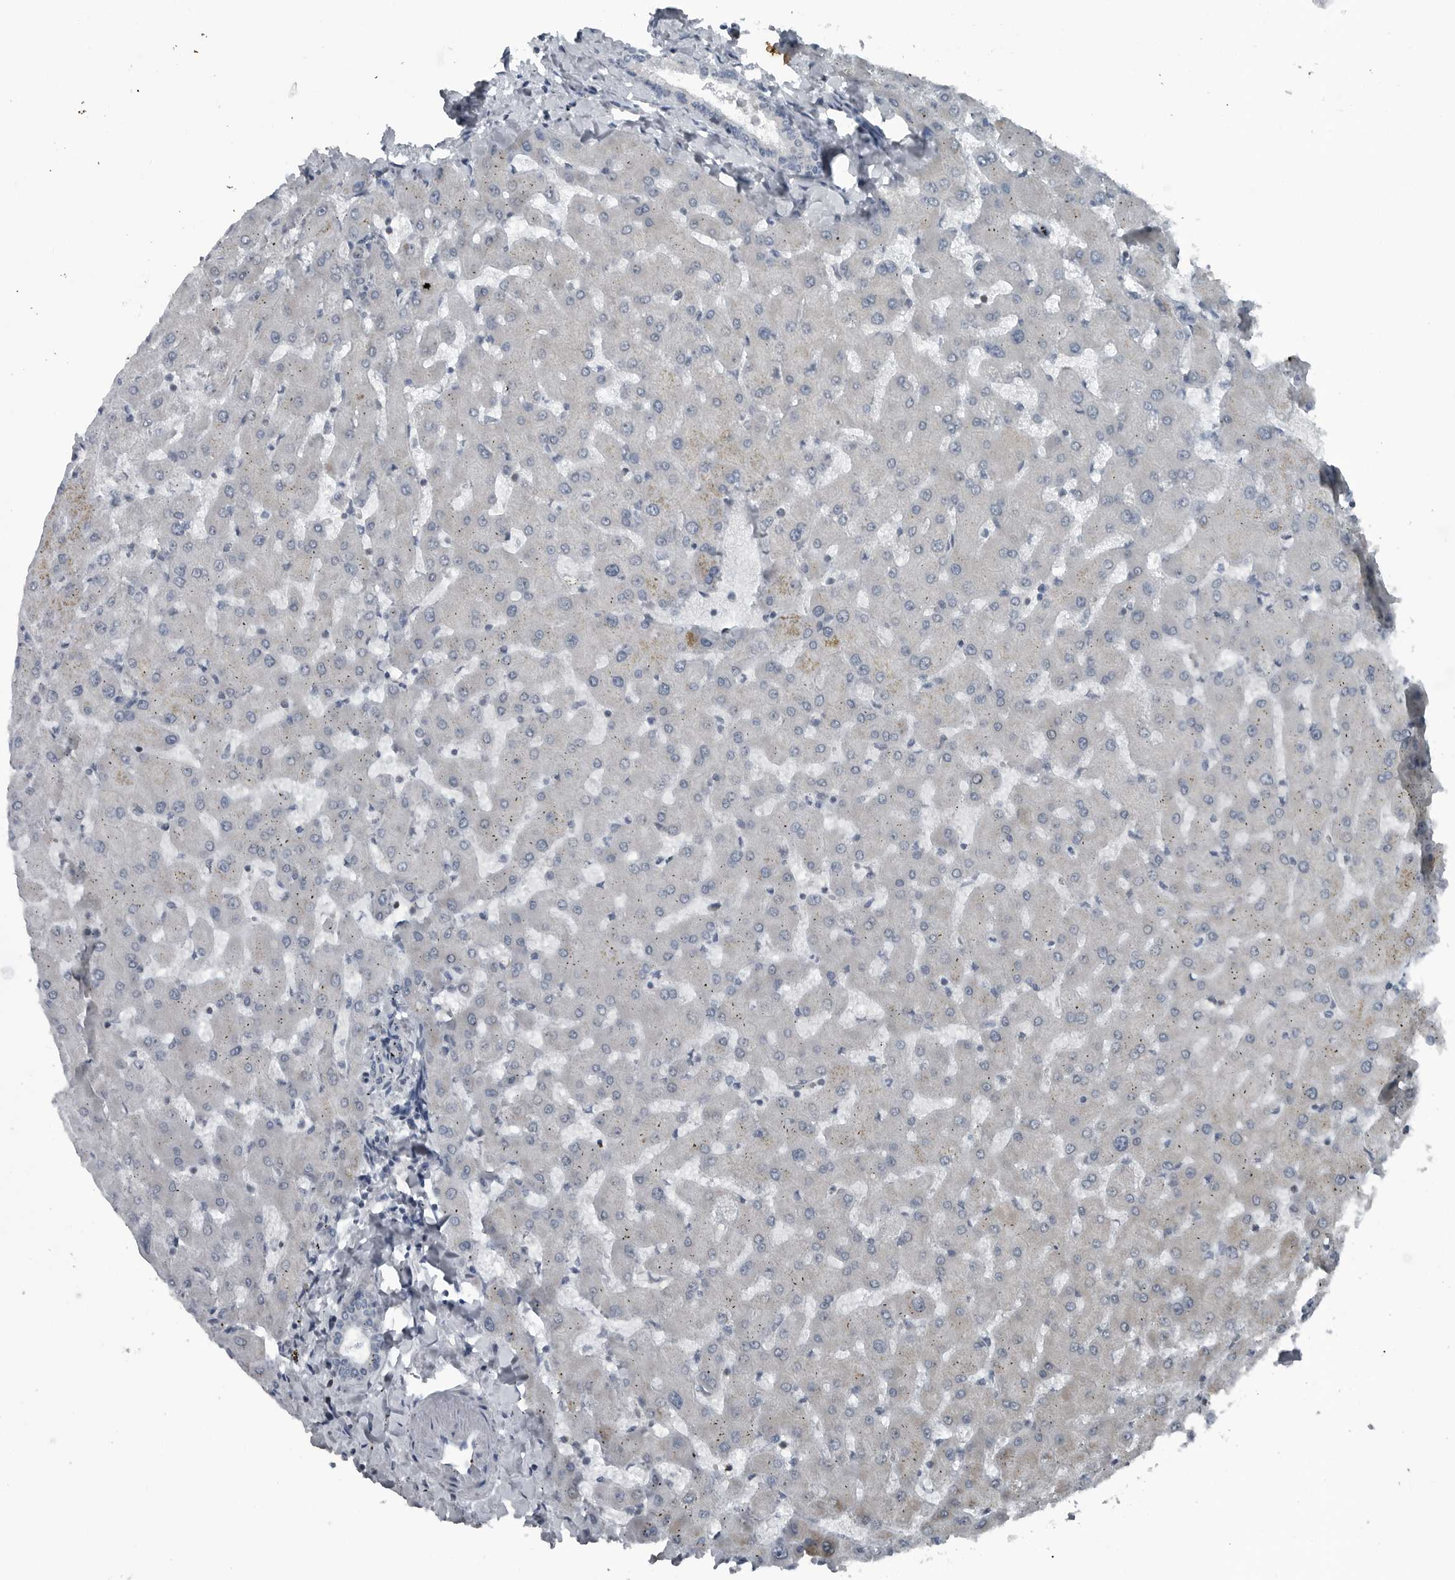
{"staining": {"intensity": "negative", "quantity": "none", "location": "none"}, "tissue": "liver", "cell_type": "Cholangiocytes", "image_type": "normal", "snomed": [{"axis": "morphology", "description": "Normal tissue, NOS"}, {"axis": "topography", "description": "Liver"}], "caption": "The IHC photomicrograph has no significant expression in cholangiocytes of liver. (DAB immunohistochemistry (IHC) with hematoxylin counter stain).", "gene": "GAK", "patient": {"sex": "female", "age": 63}}